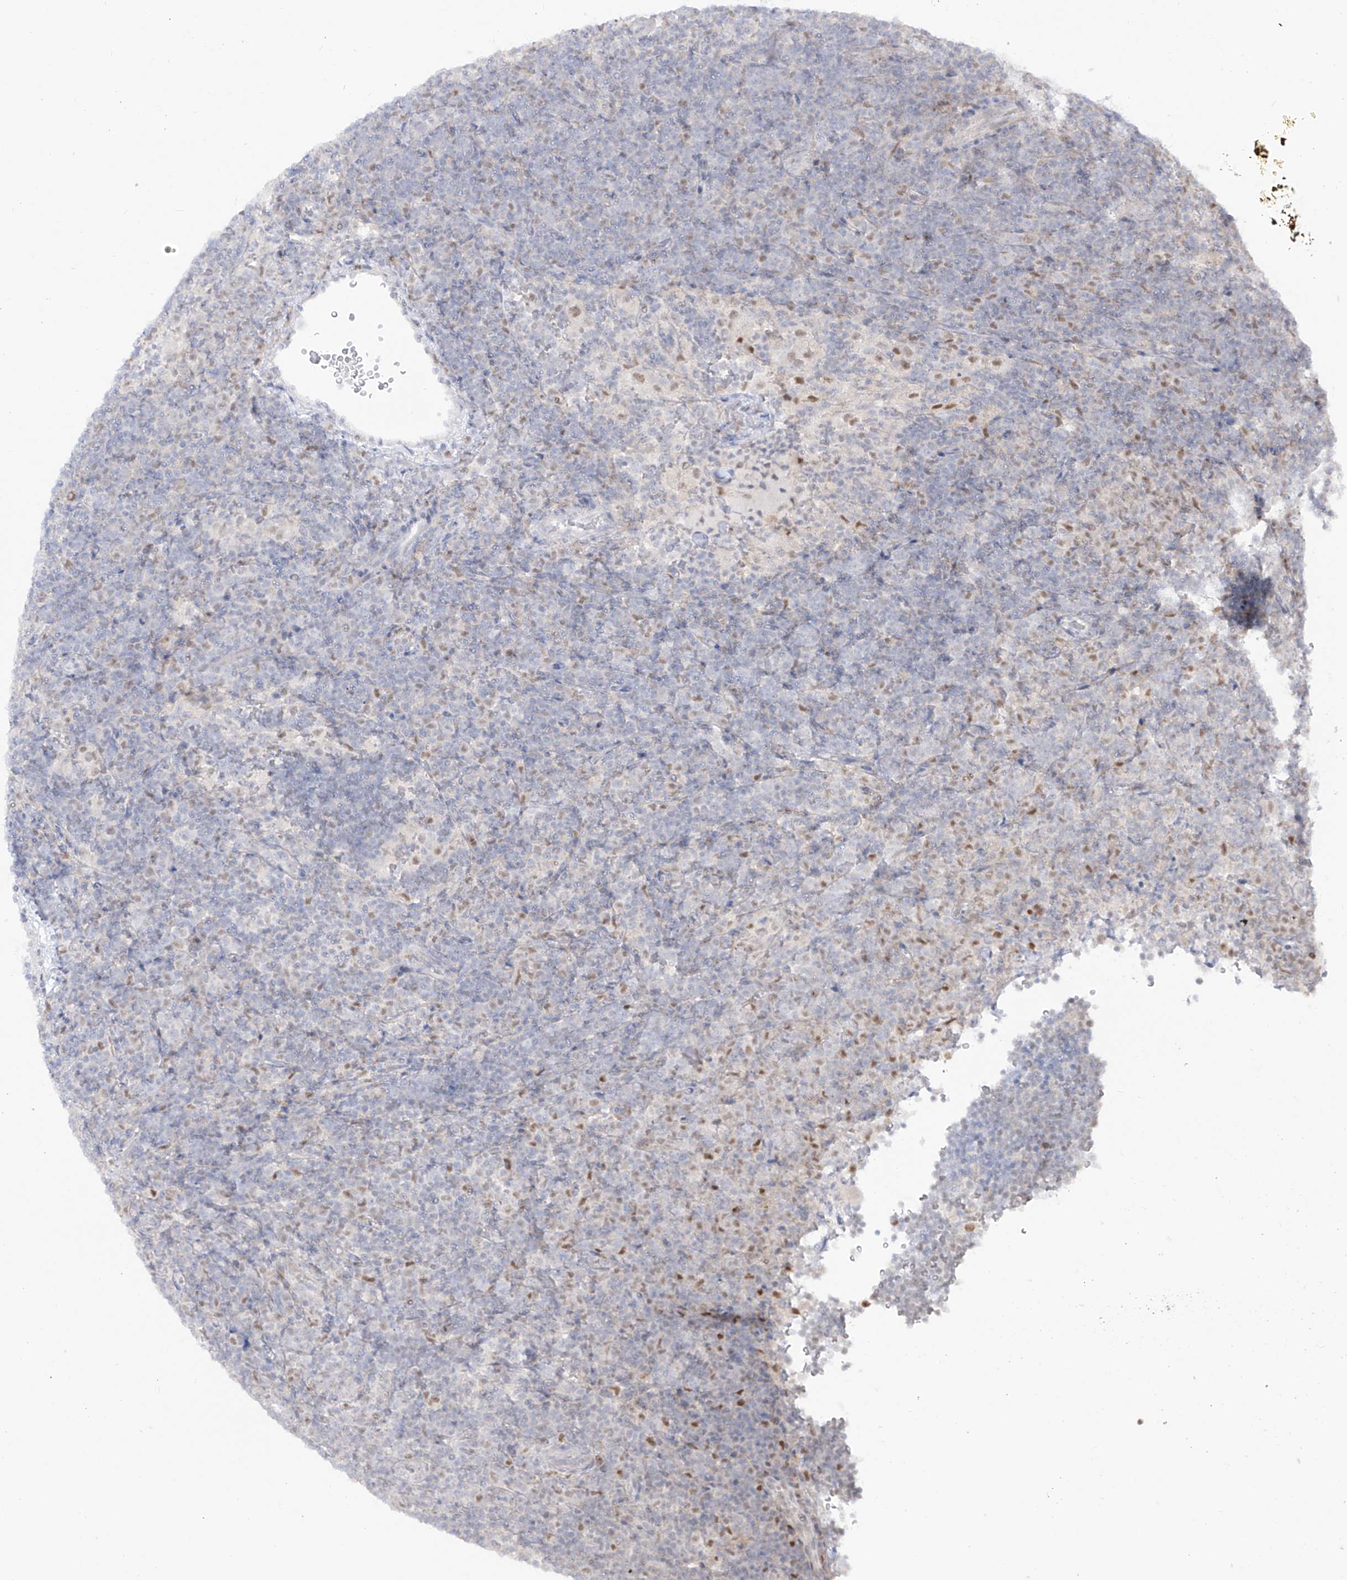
{"staining": {"intensity": "negative", "quantity": "none", "location": "none"}, "tissue": "lymphoma", "cell_type": "Tumor cells", "image_type": "cancer", "snomed": [{"axis": "morphology", "description": "Hodgkin's disease, NOS"}, {"axis": "topography", "description": "Lymph node"}], "caption": "High magnification brightfield microscopy of lymphoma stained with DAB (brown) and counterstained with hematoxylin (blue): tumor cells show no significant positivity.", "gene": "DMKN", "patient": {"sex": "female", "age": 57}}